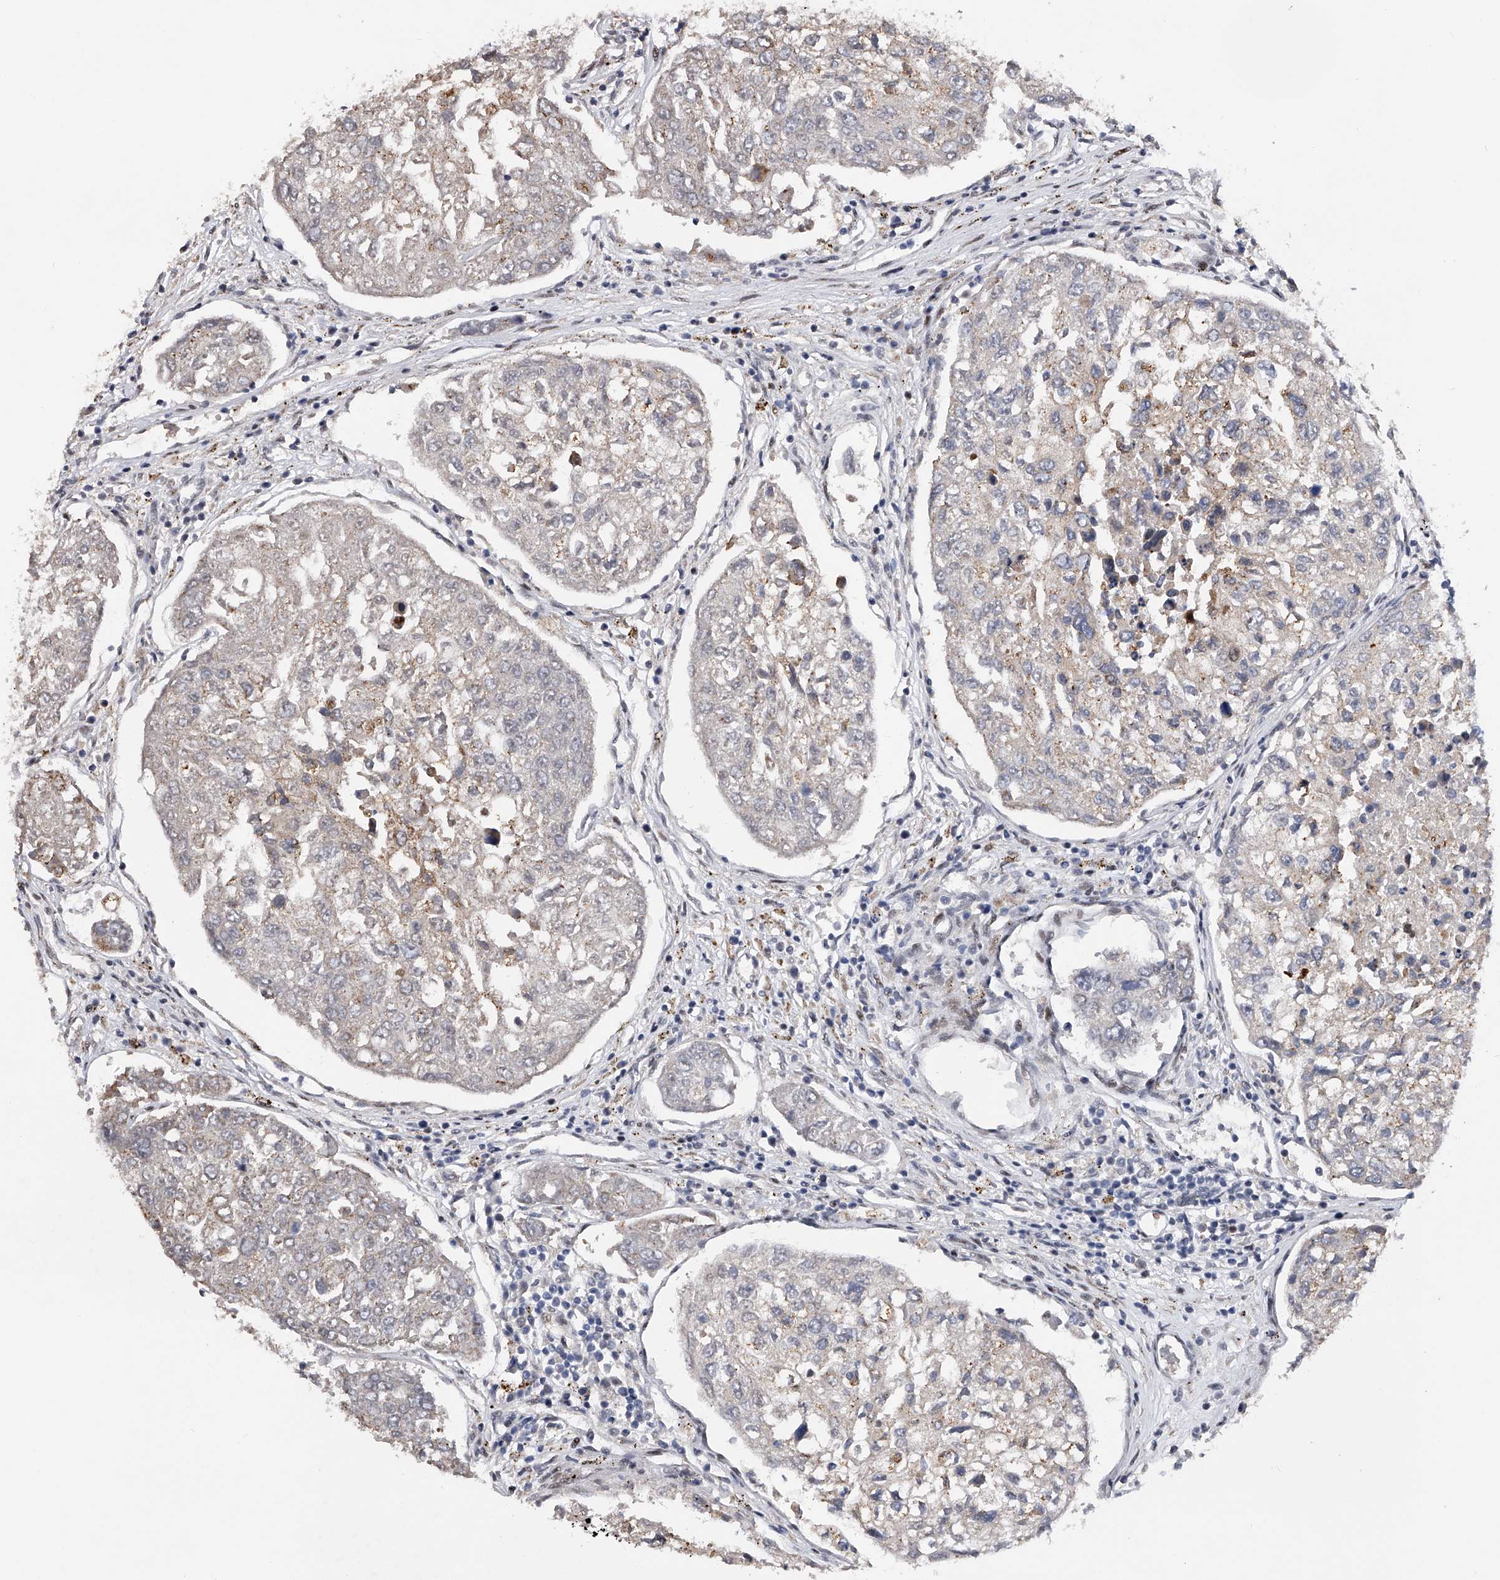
{"staining": {"intensity": "negative", "quantity": "none", "location": "none"}, "tissue": "urothelial cancer", "cell_type": "Tumor cells", "image_type": "cancer", "snomed": [{"axis": "morphology", "description": "Urothelial carcinoma, High grade"}, {"axis": "topography", "description": "Lymph node"}, {"axis": "topography", "description": "Urinary bladder"}], "caption": "An immunohistochemistry (IHC) image of urothelial cancer is shown. There is no staining in tumor cells of urothelial cancer.", "gene": "RWDD2A", "patient": {"sex": "male", "age": 51}}